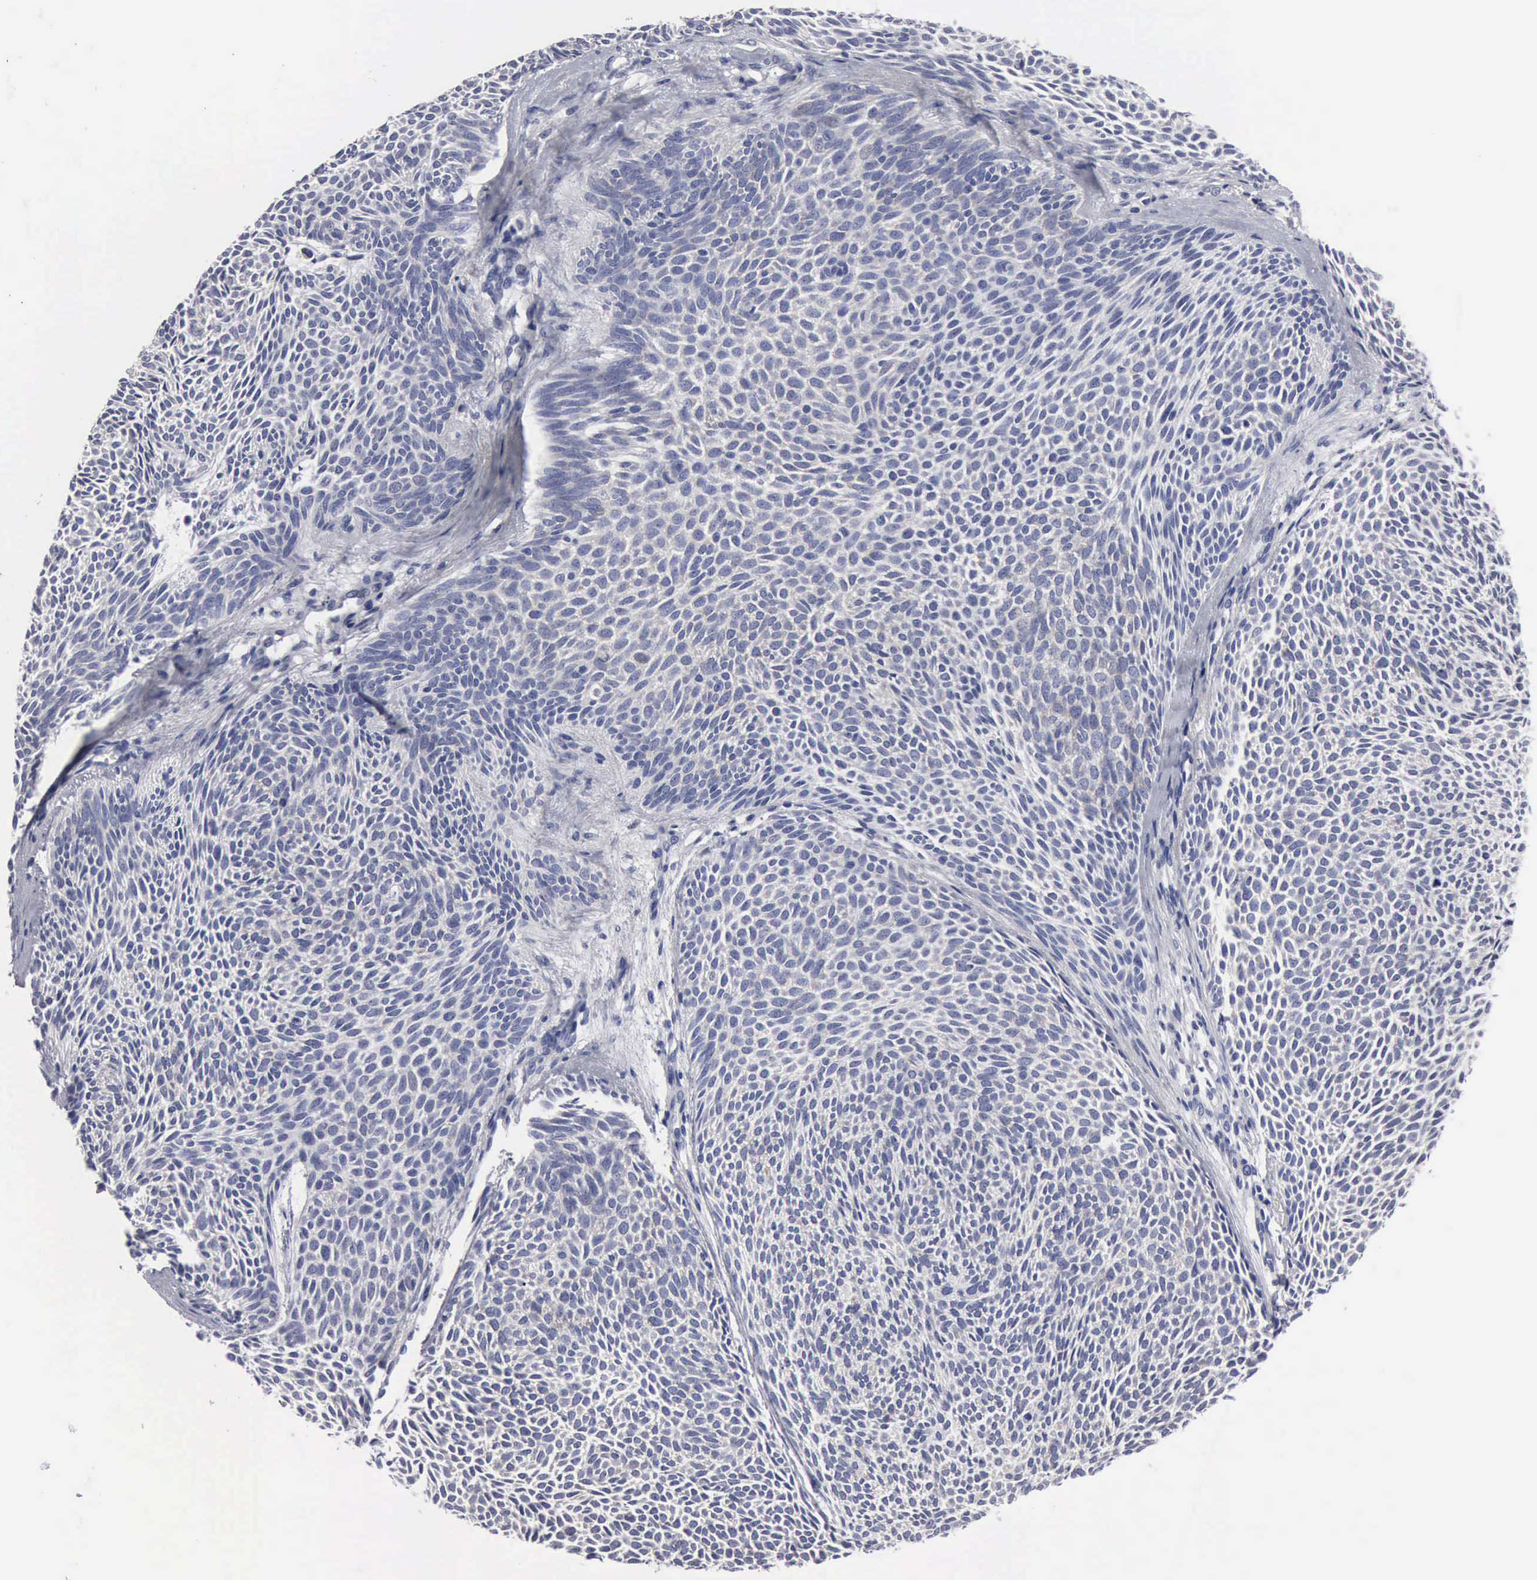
{"staining": {"intensity": "negative", "quantity": "none", "location": "none"}, "tissue": "skin cancer", "cell_type": "Tumor cells", "image_type": "cancer", "snomed": [{"axis": "morphology", "description": "Basal cell carcinoma"}, {"axis": "topography", "description": "Skin"}], "caption": "Tumor cells are negative for brown protein staining in skin cancer (basal cell carcinoma).", "gene": "TXLNG", "patient": {"sex": "male", "age": 84}}